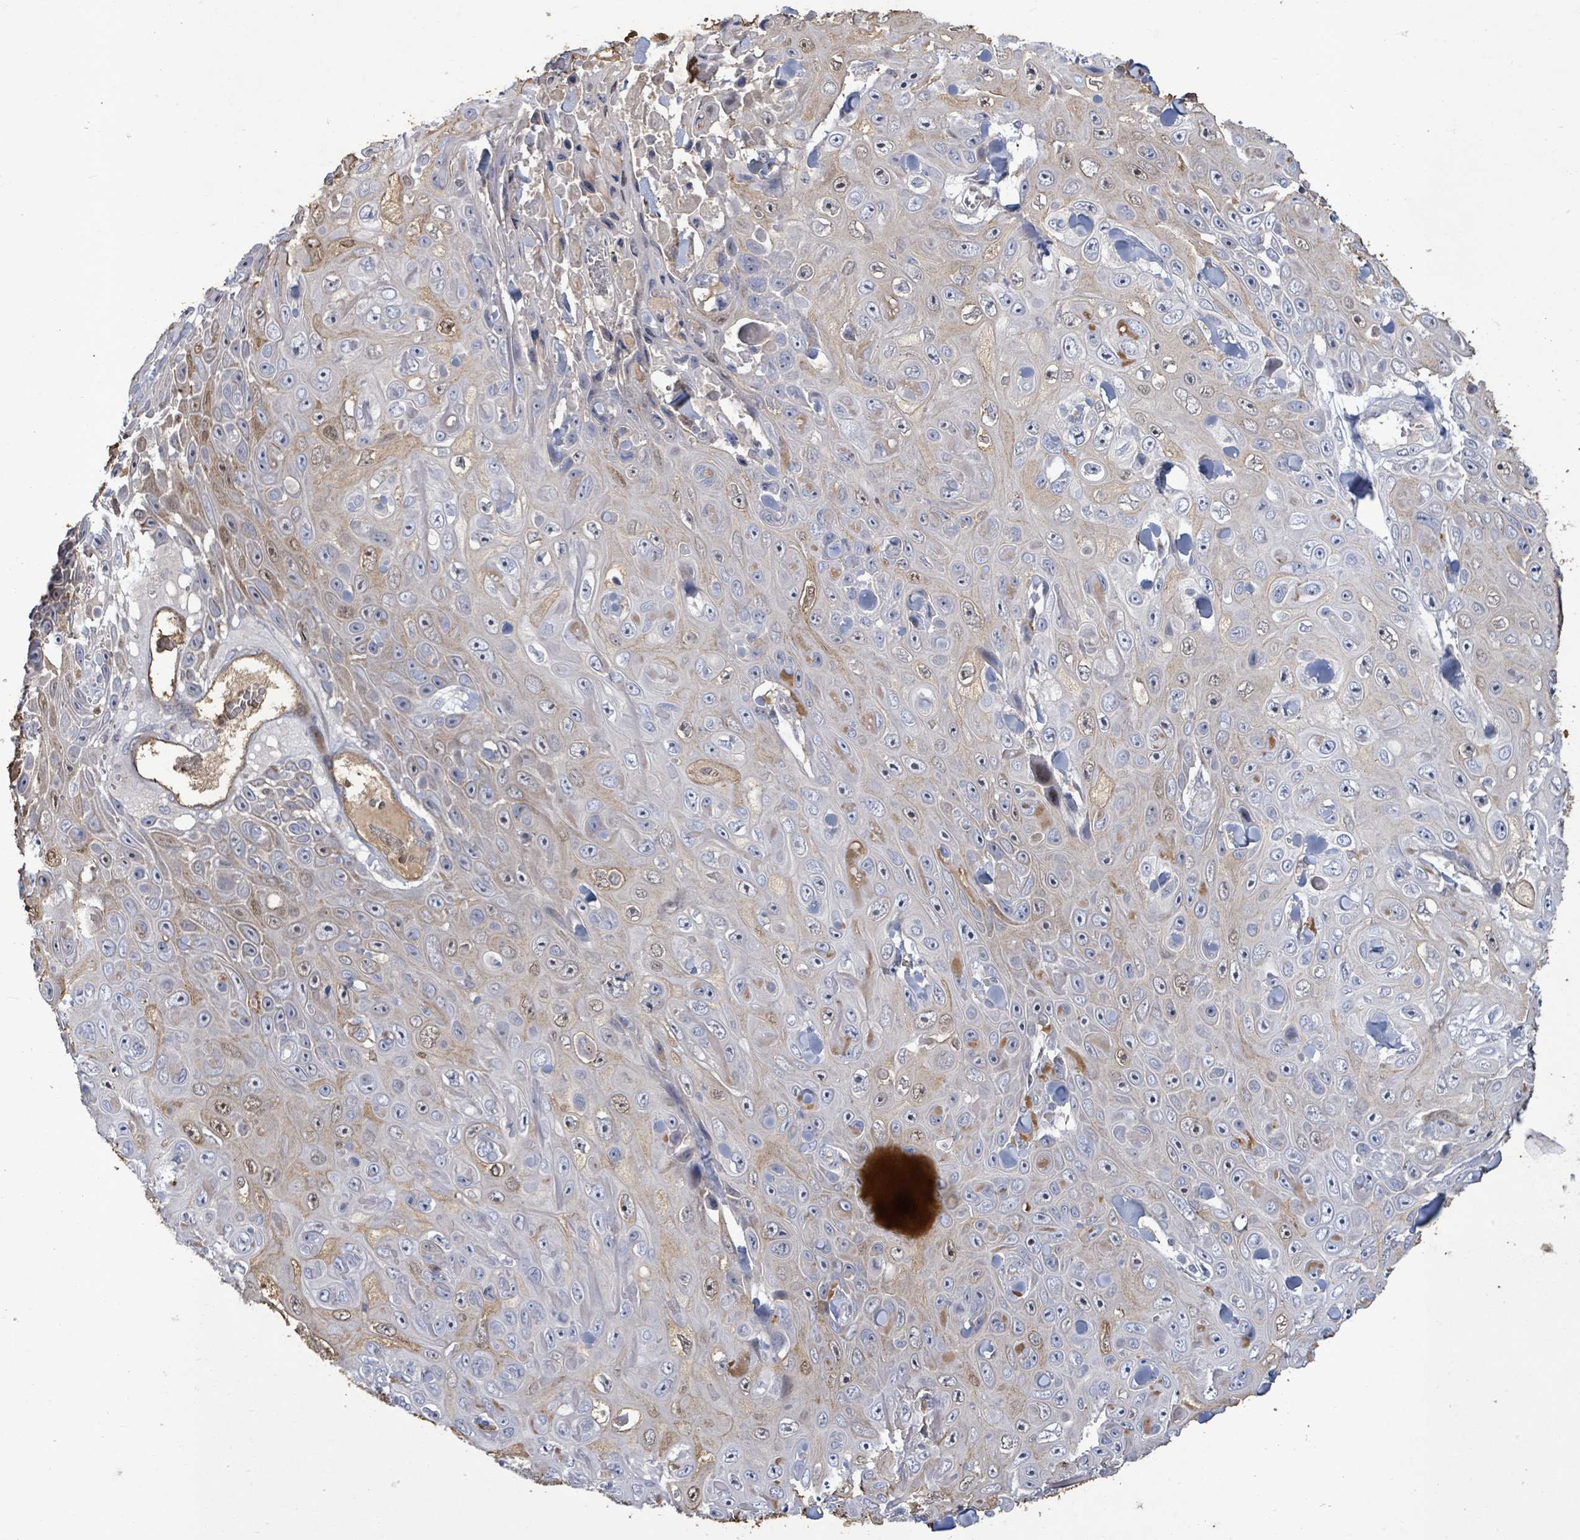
{"staining": {"intensity": "weak", "quantity": "<25%", "location": "cytoplasmic/membranous,nuclear"}, "tissue": "skin cancer", "cell_type": "Tumor cells", "image_type": "cancer", "snomed": [{"axis": "morphology", "description": "Squamous cell carcinoma, NOS"}, {"axis": "topography", "description": "Skin"}], "caption": "Protein analysis of skin cancer shows no significant expression in tumor cells.", "gene": "FAM210A", "patient": {"sex": "male", "age": 82}}